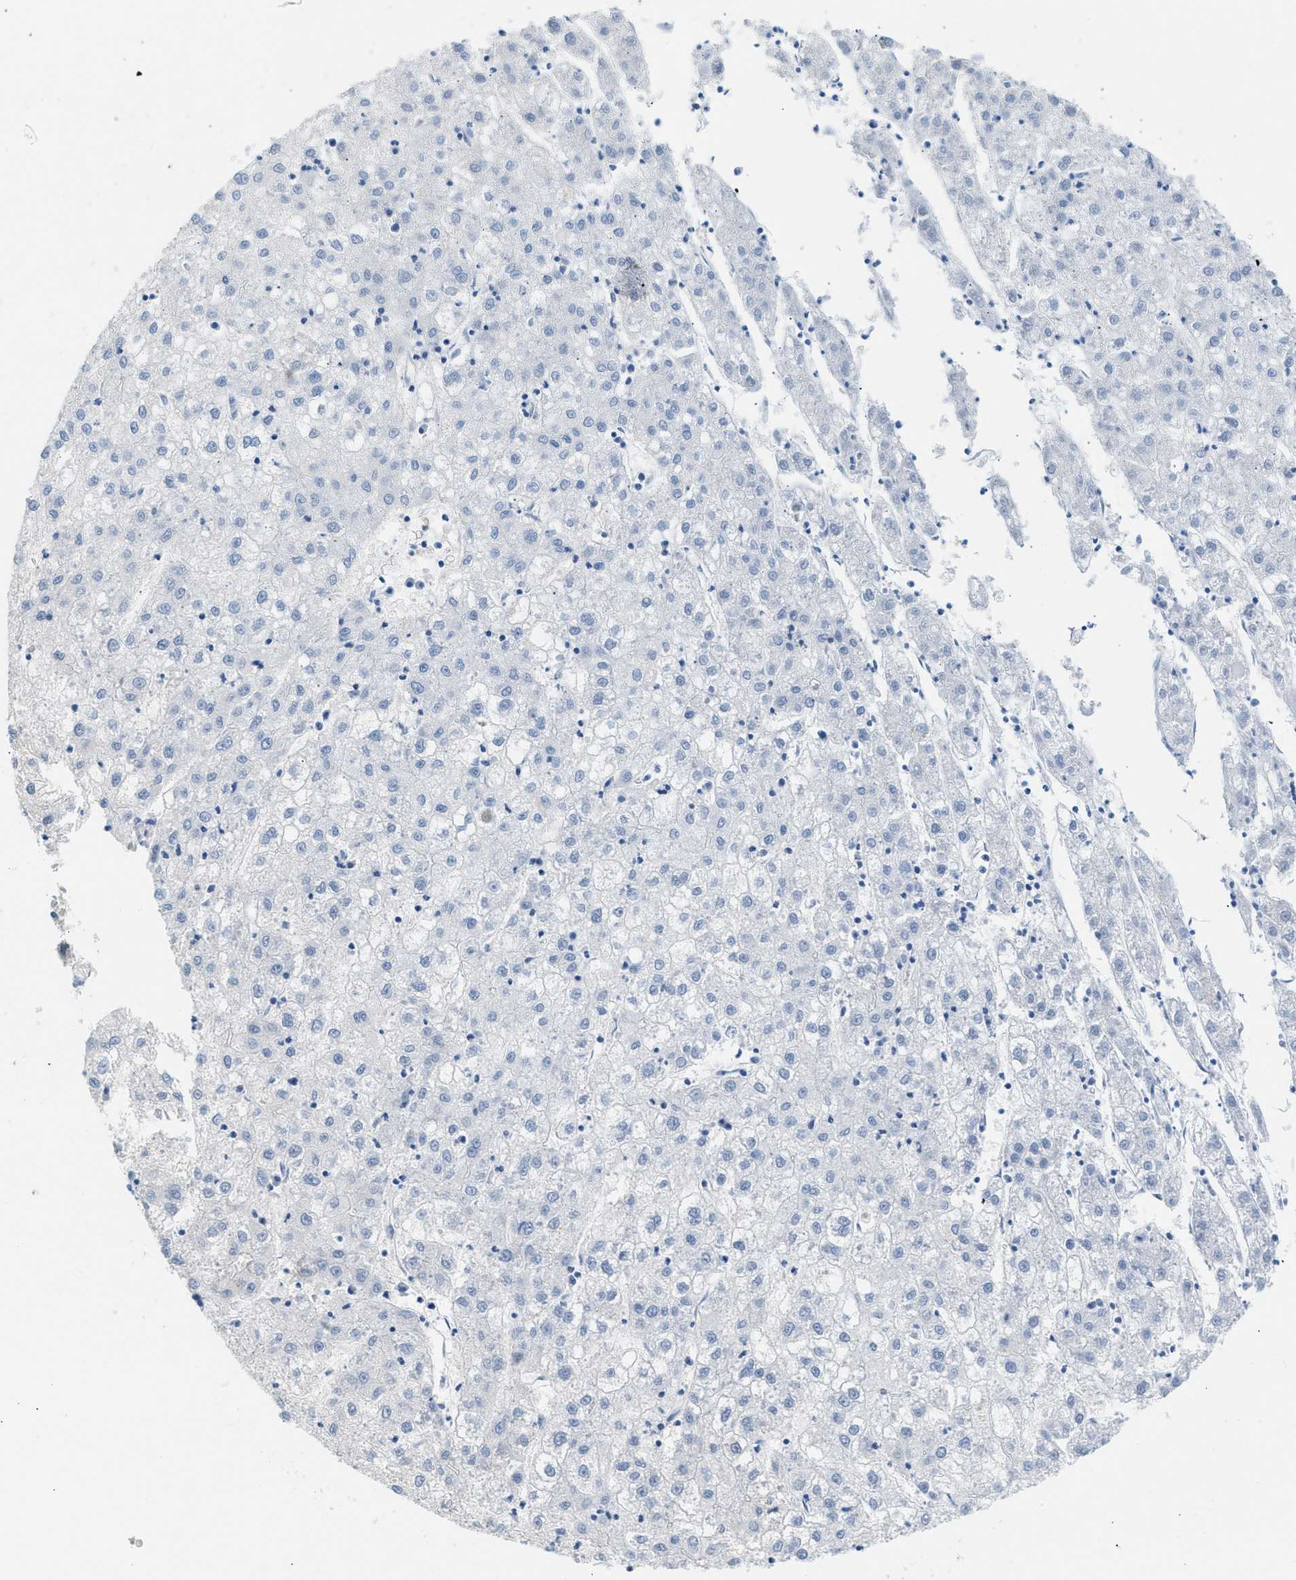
{"staining": {"intensity": "negative", "quantity": "none", "location": "none"}, "tissue": "liver cancer", "cell_type": "Tumor cells", "image_type": "cancer", "snomed": [{"axis": "morphology", "description": "Carcinoma, Hepatocellular, NOS"}, {"axis": "topography", "description": "Liver"}], "caption": "A micrograph of human hepatocellular carcinoma (liver) is negative for staining in tumor cells.", "gene": "SPAM1", "patient": {"sex": "male", "age": 72}}